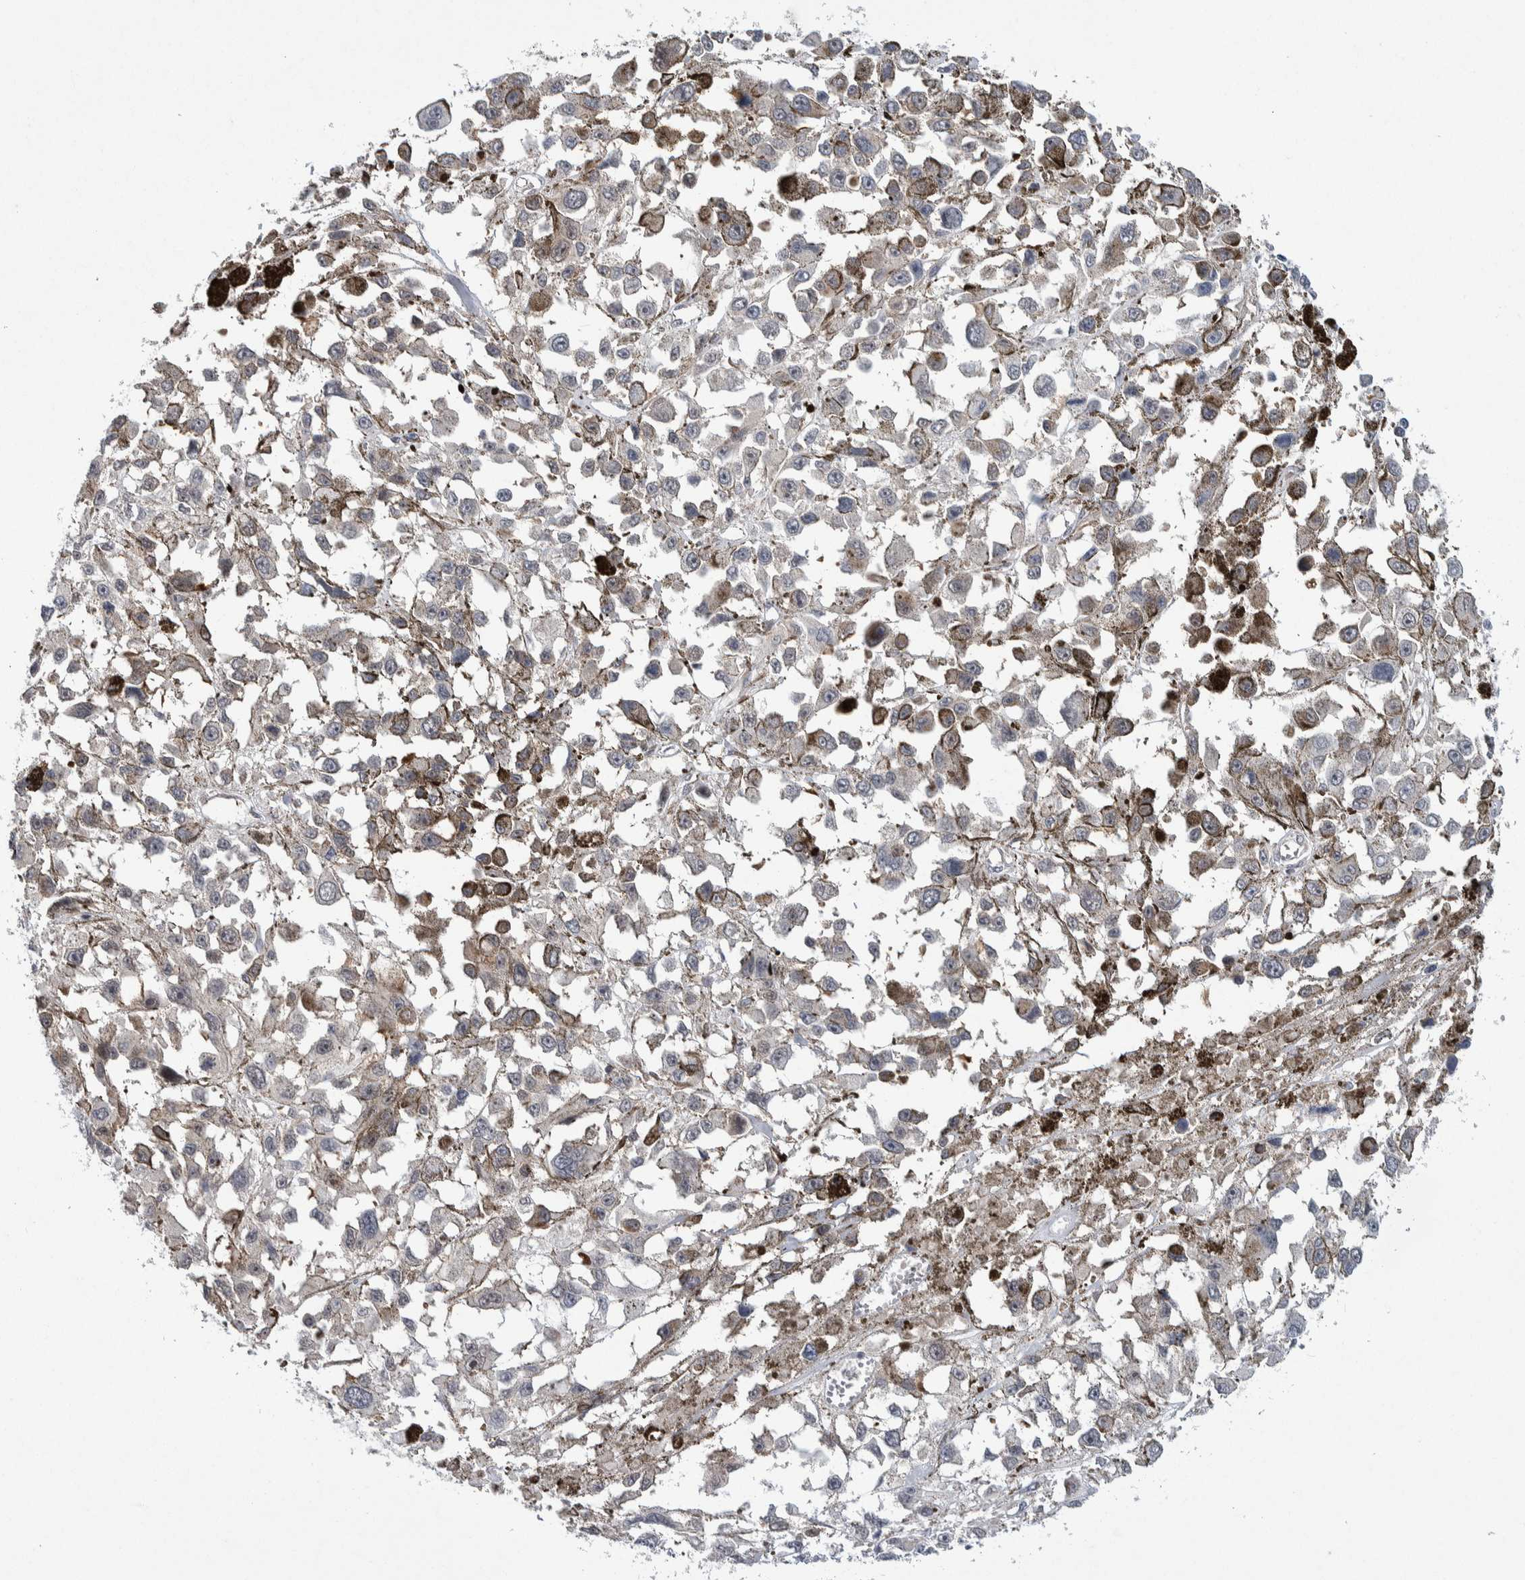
{"staining": {"intensity": "negative", "quantity": "none", "location": "none"}, "tissue": "melanoma", "cell_type": "Tumor cells", "image_type": "cancer", "snomed": [{"axis": "morphology", "description": "Malignant melanoma, Metastatic site"}, {"axis": "topography", "description": "Lymph node"}], "caption": "A histopathology image of human melanoma is negative for staining in tumor cells.", "gene": "PTPA", "patient": {"sex": "male", "age": 59}}